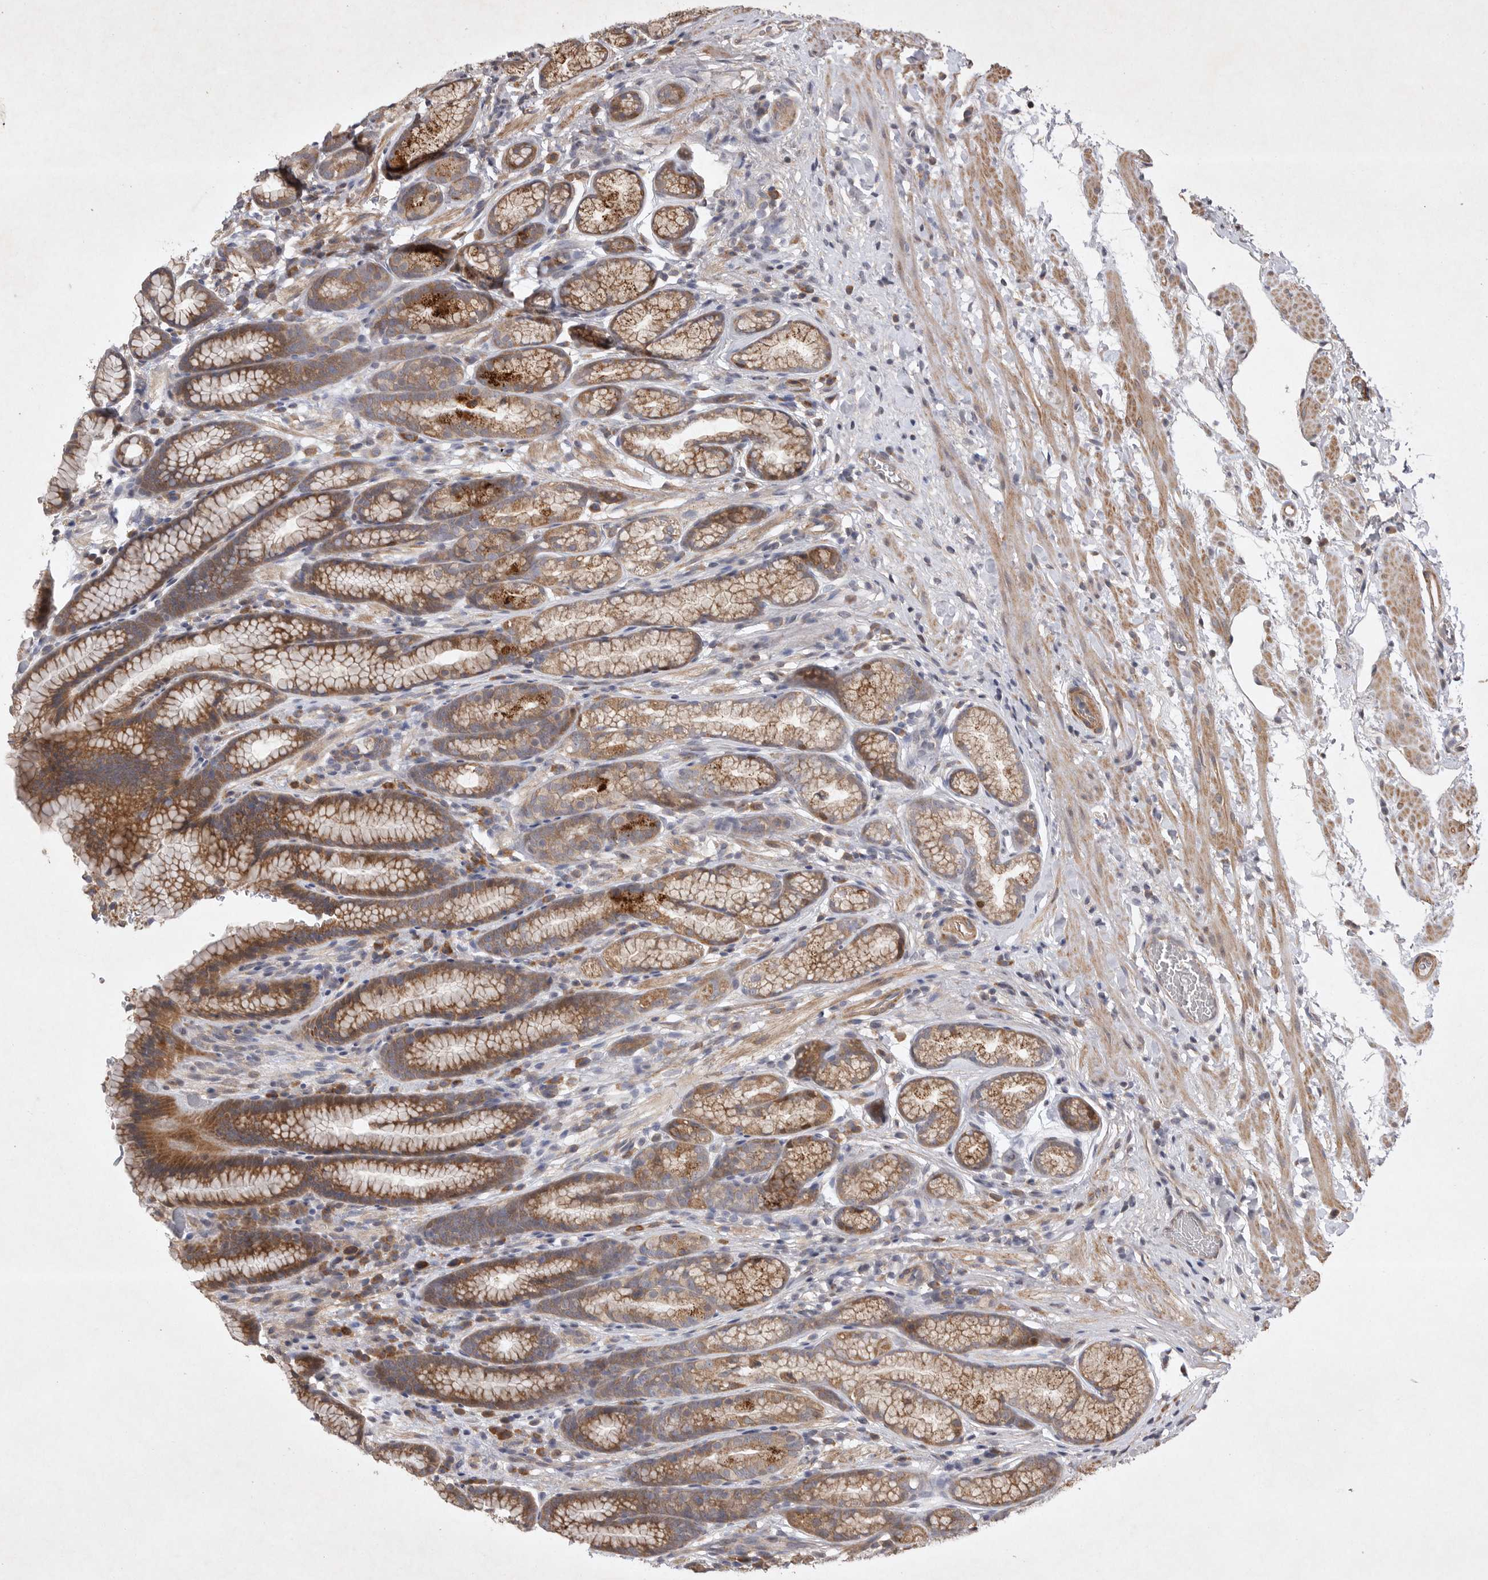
{"staining": {"intensity": "strong", "quantity": "25%-75%", "location": "cytoplasmic/membranous"}, "tissue": "stomach", "cell_type": "Glandular cells", "image_type": "normal", "snomed": [{"axis": "morphology", "description": "Normal tissue, NOS"}, {"axis": "topography", "description": "Stomach"}], "caption": "This photomicrograph displays immunohistochemistry (IHC) staining of unremarkable human stomach, with high strong cytoplasmic/membranous staining in approximately 25%-75% of glandular cells.", "gene": "EDEM3", "patient": {"sex": "male", "age": 42}}